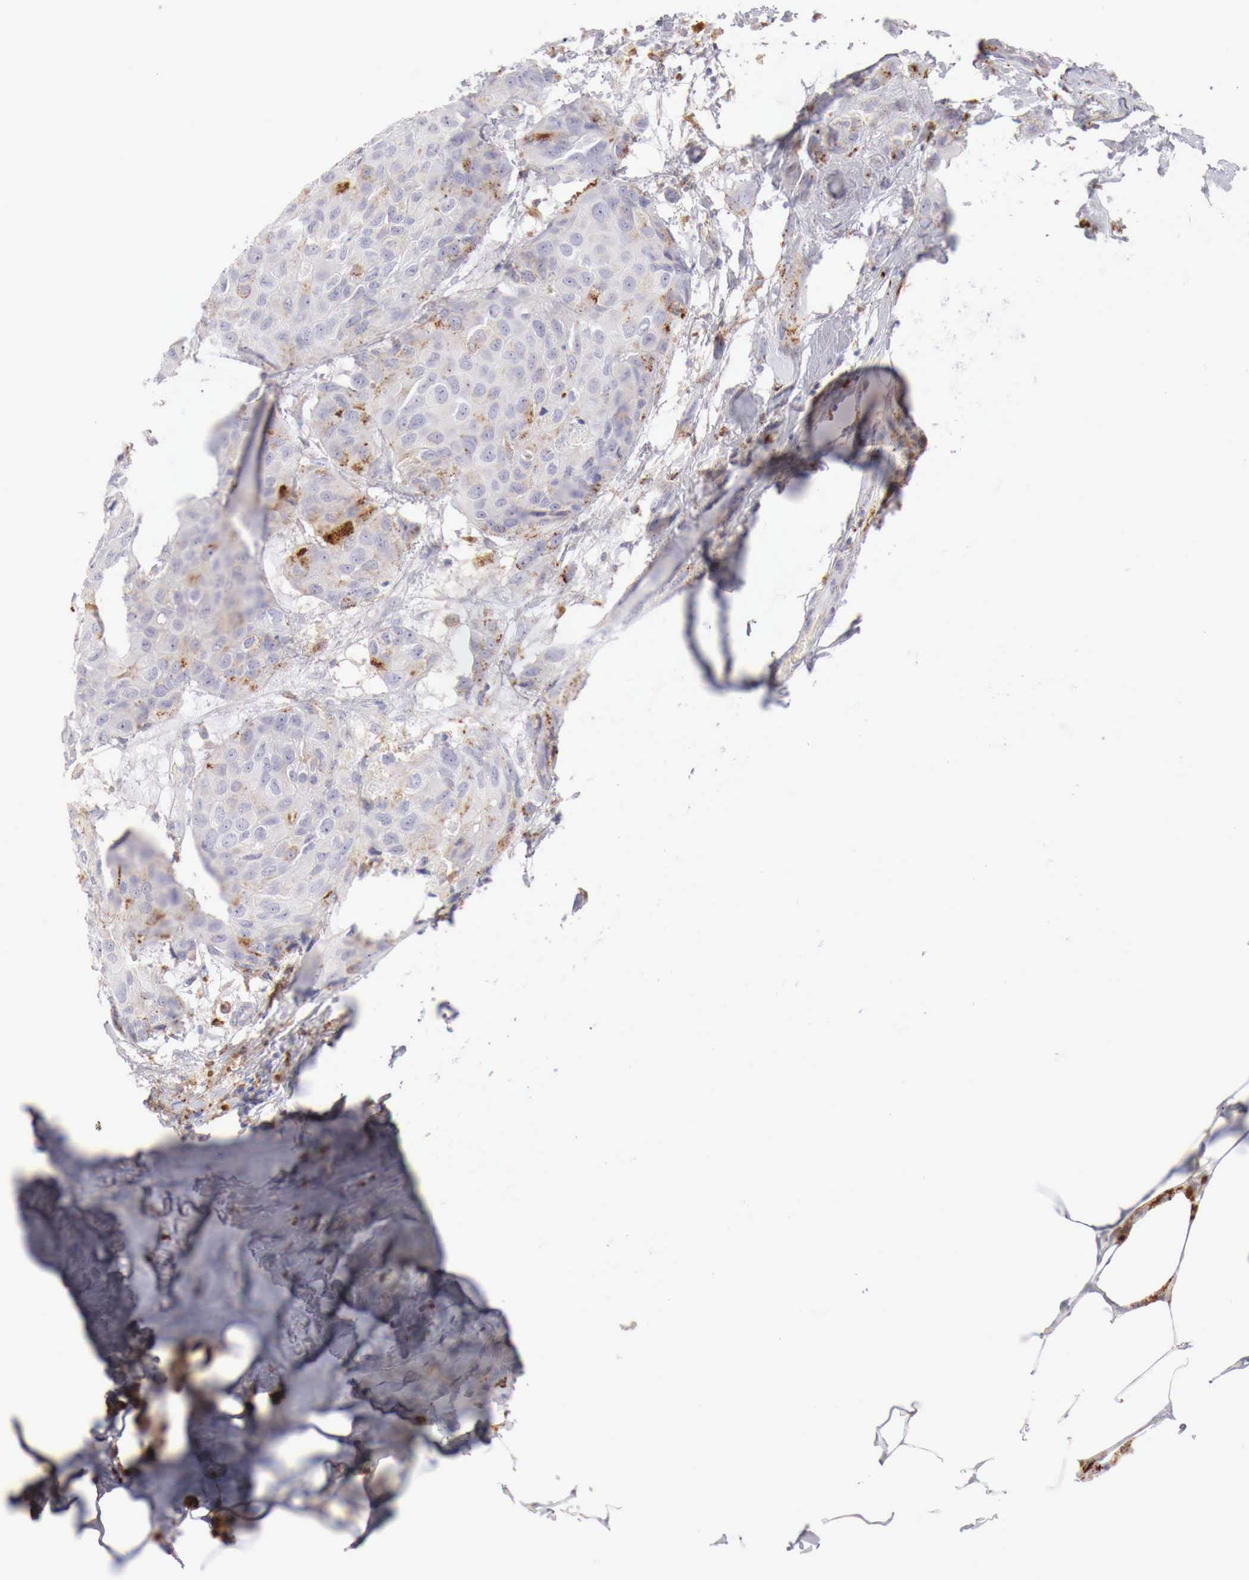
{"staining": {"intensity": "moderate", "quantity": "25%-75%", "location": "cytoplasmic/membranous"}, "tissue": "breast cancer", "cell_type": "Tumor cells", "image_type": "cancer", "snomed": [{"axis": "morphology", "description": "Duct carcinoma"}, {"axis": "topography", "description": "Breast"}], "caption": "Human breast cancer (infiltrating ductal carcinoma) stained with a protein marker reveals moderate staining in tumor cells.", "gene": "GLA", "patient": {"sex": "female", "age": 68}}